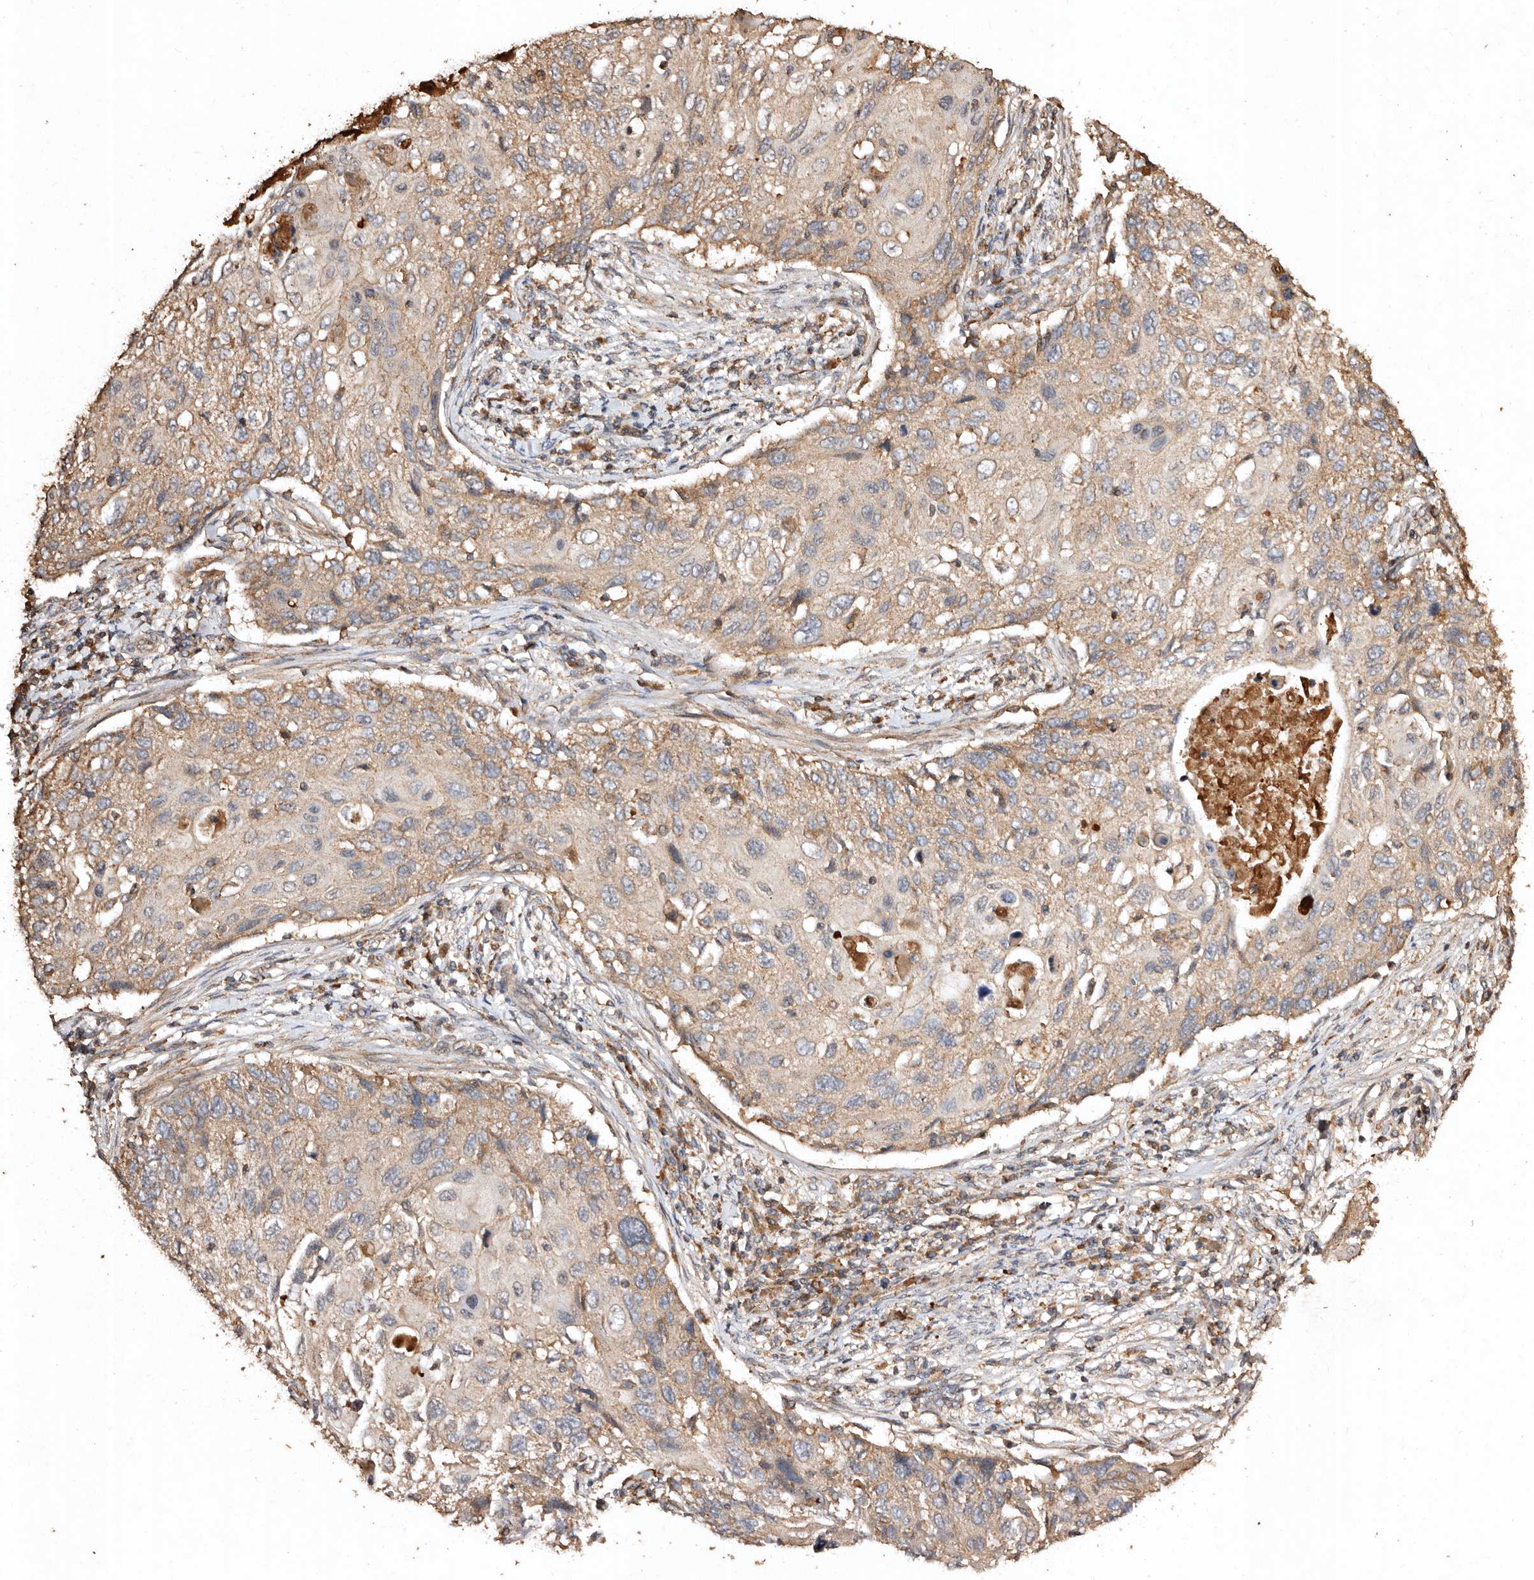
{"staining": {"intensity": "weak", "quantity": "<25%", "location": "cytoplasmic/membranous"}, "tissue": "cervical cancer", "cell_type": "Tumor cells", "image_type": "cancer", "snomed": [{"axis": "morphology", "description": "Squamous cell carcinoma, NOS"}, {"axis": "topography", "description": "Cervix"}], "caption": "IHC of cervical cancer reveals no positivity in tumor cells.", "gene": "FARS2", "patient": {"sex": "female", "age": 70}}